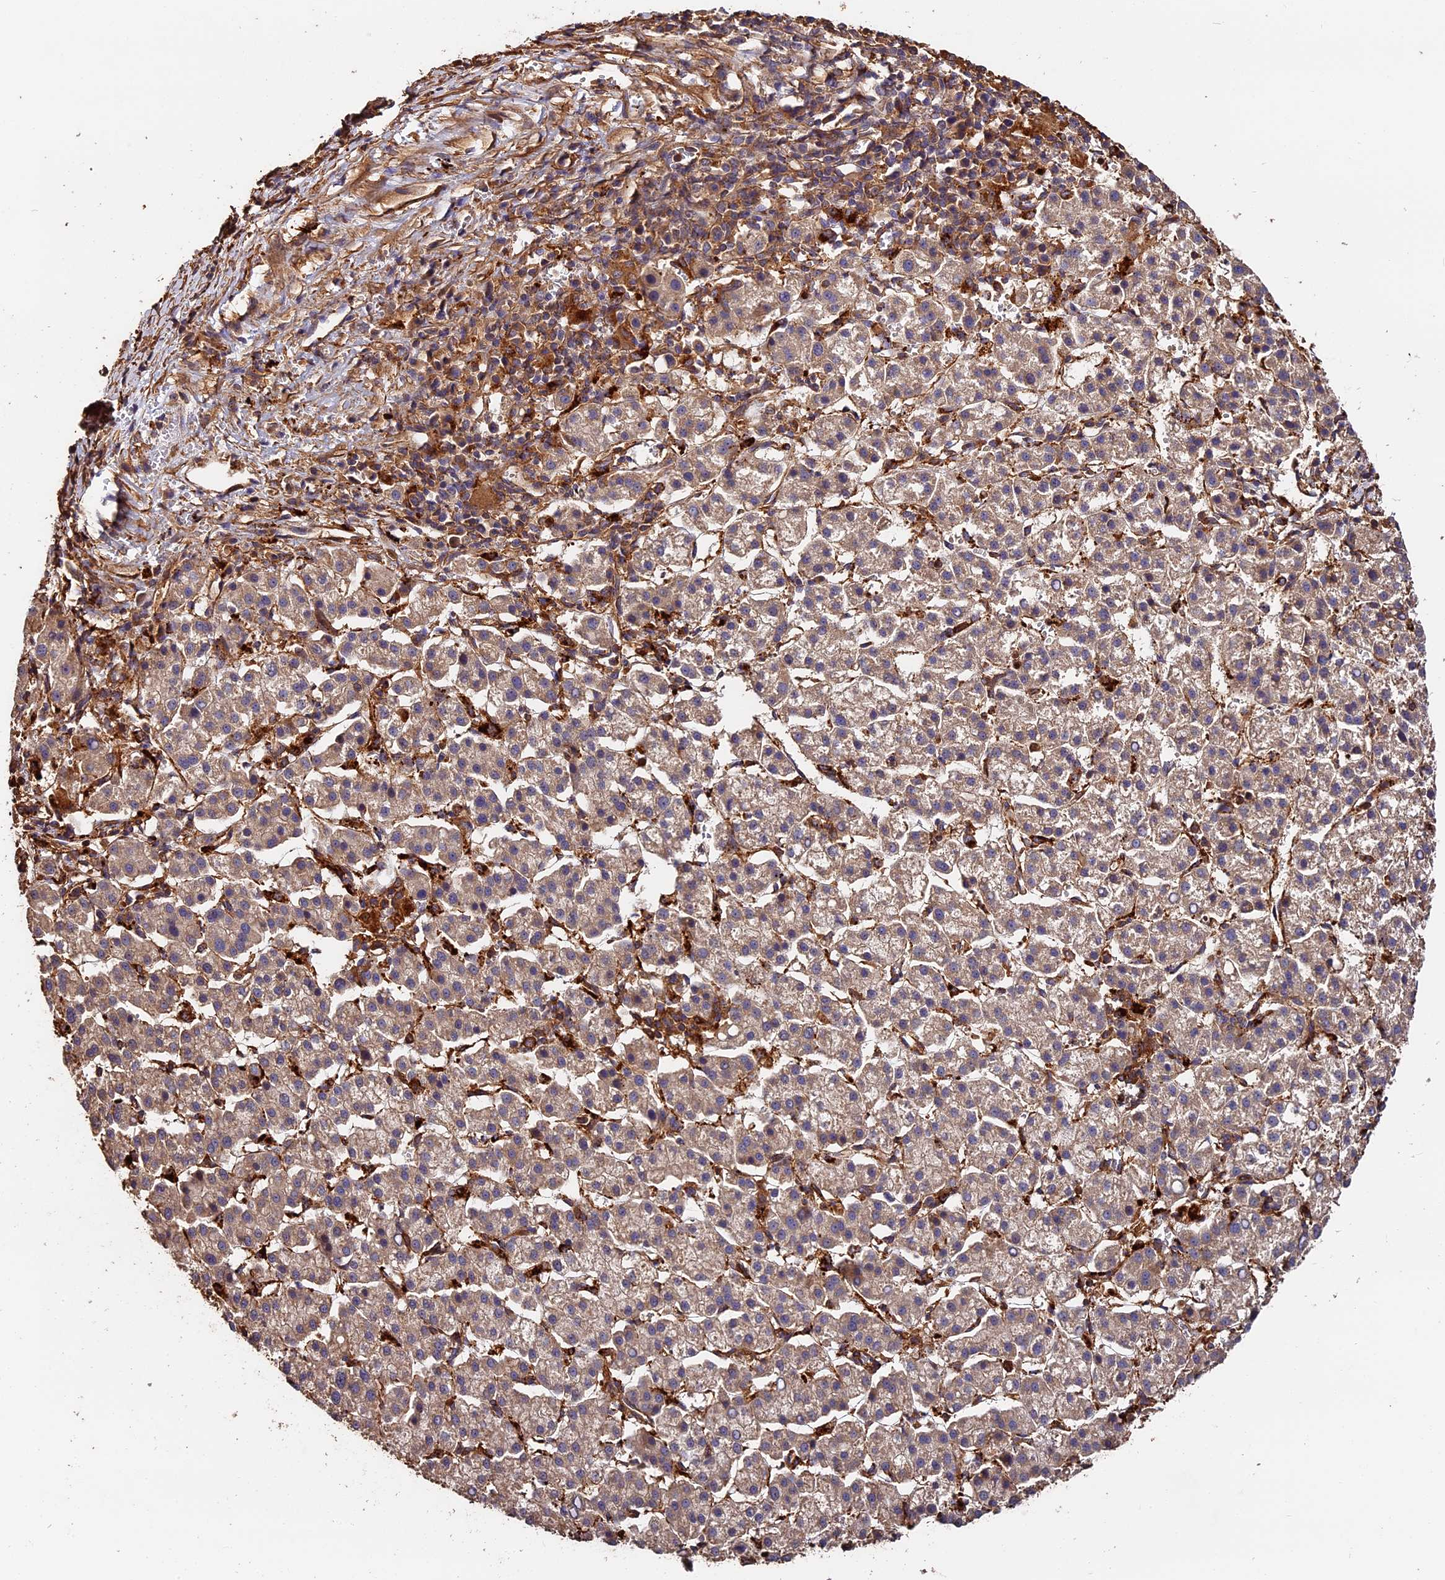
{"staining": {"intensity": "weak", "quantity": "25%-75%", "location": "cytoplasmic/membranous"}, "tissue": "liver cancer", "cell_type": "Tumor cells", "image_type": "cancer", "snomed": [{"axis": "morphology", "description": "Carcinoma, Hepatocellular, NOS"}, {"axis": "topography", "description": "Liver"}], "caption": "Weak cytoplasmic/membranous positivity for a protein is seen in about 25%-75% of tumor cells of liver cancer (hepatocellular carcinoma) using immunohistochemistry.", "gene": "MMP15", "patient": {"sex": "female", "age": 58}}